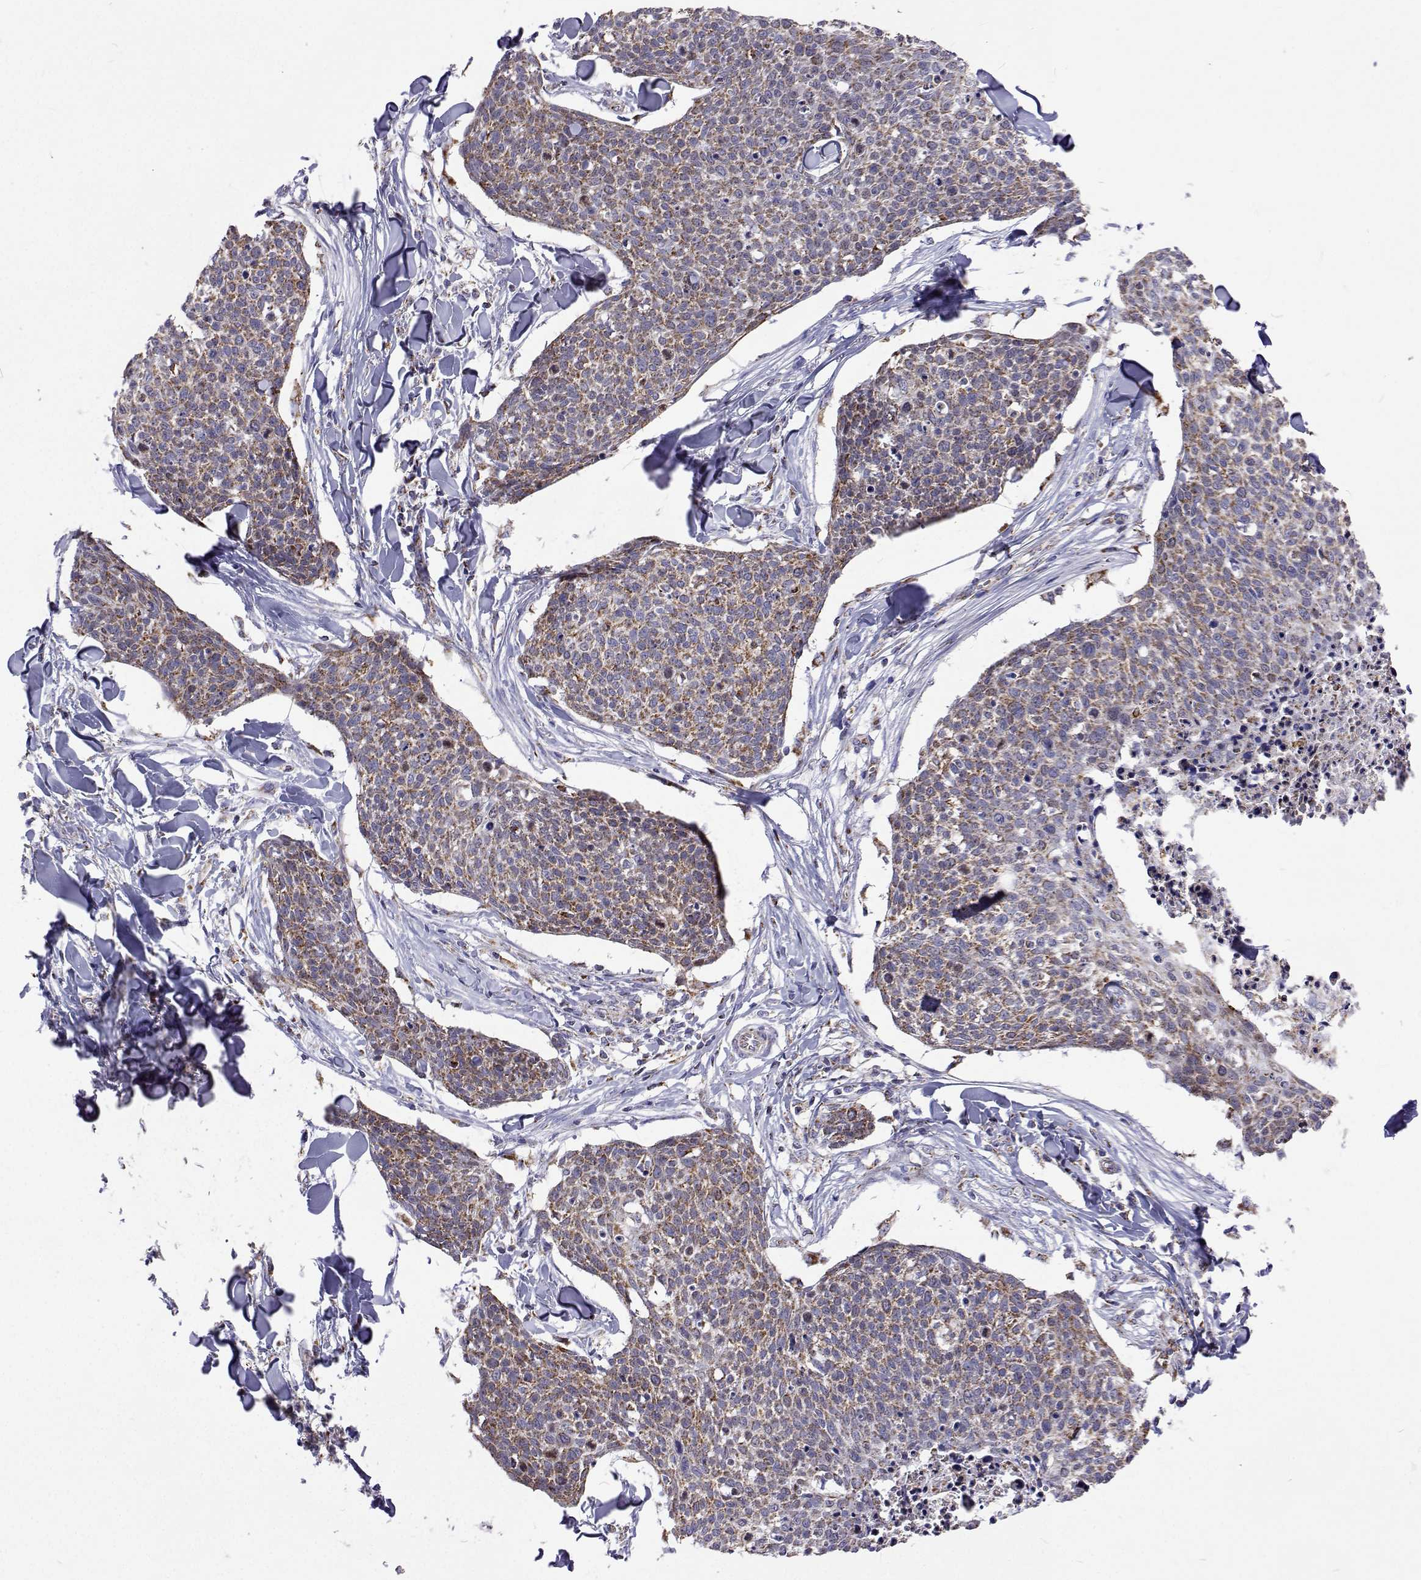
{"staining": {"intensity": "moderate", "quantity": "25%-75%", "location": "cytoplasmic/membranous"}, "tissue": "skin cancer", "cell_type": "Tumor cells", "image_type": "cancer", "snomed": [{"axis": "morphology", "description": "Squamous cell carcinoma, NOS"}, {"axis": "topography", "description": "Skin"}, {"axis": "topography", "description": "Vulva"}], "caption": "Brown immunohistochemical staining in squamous cell carcinoma (skin) shows moderate cytoplasmic/membranous positivity in about 25%-75% of tumor cells.", "gene": "MCCC2", "patient": {"sex": "female", "age": 75}}